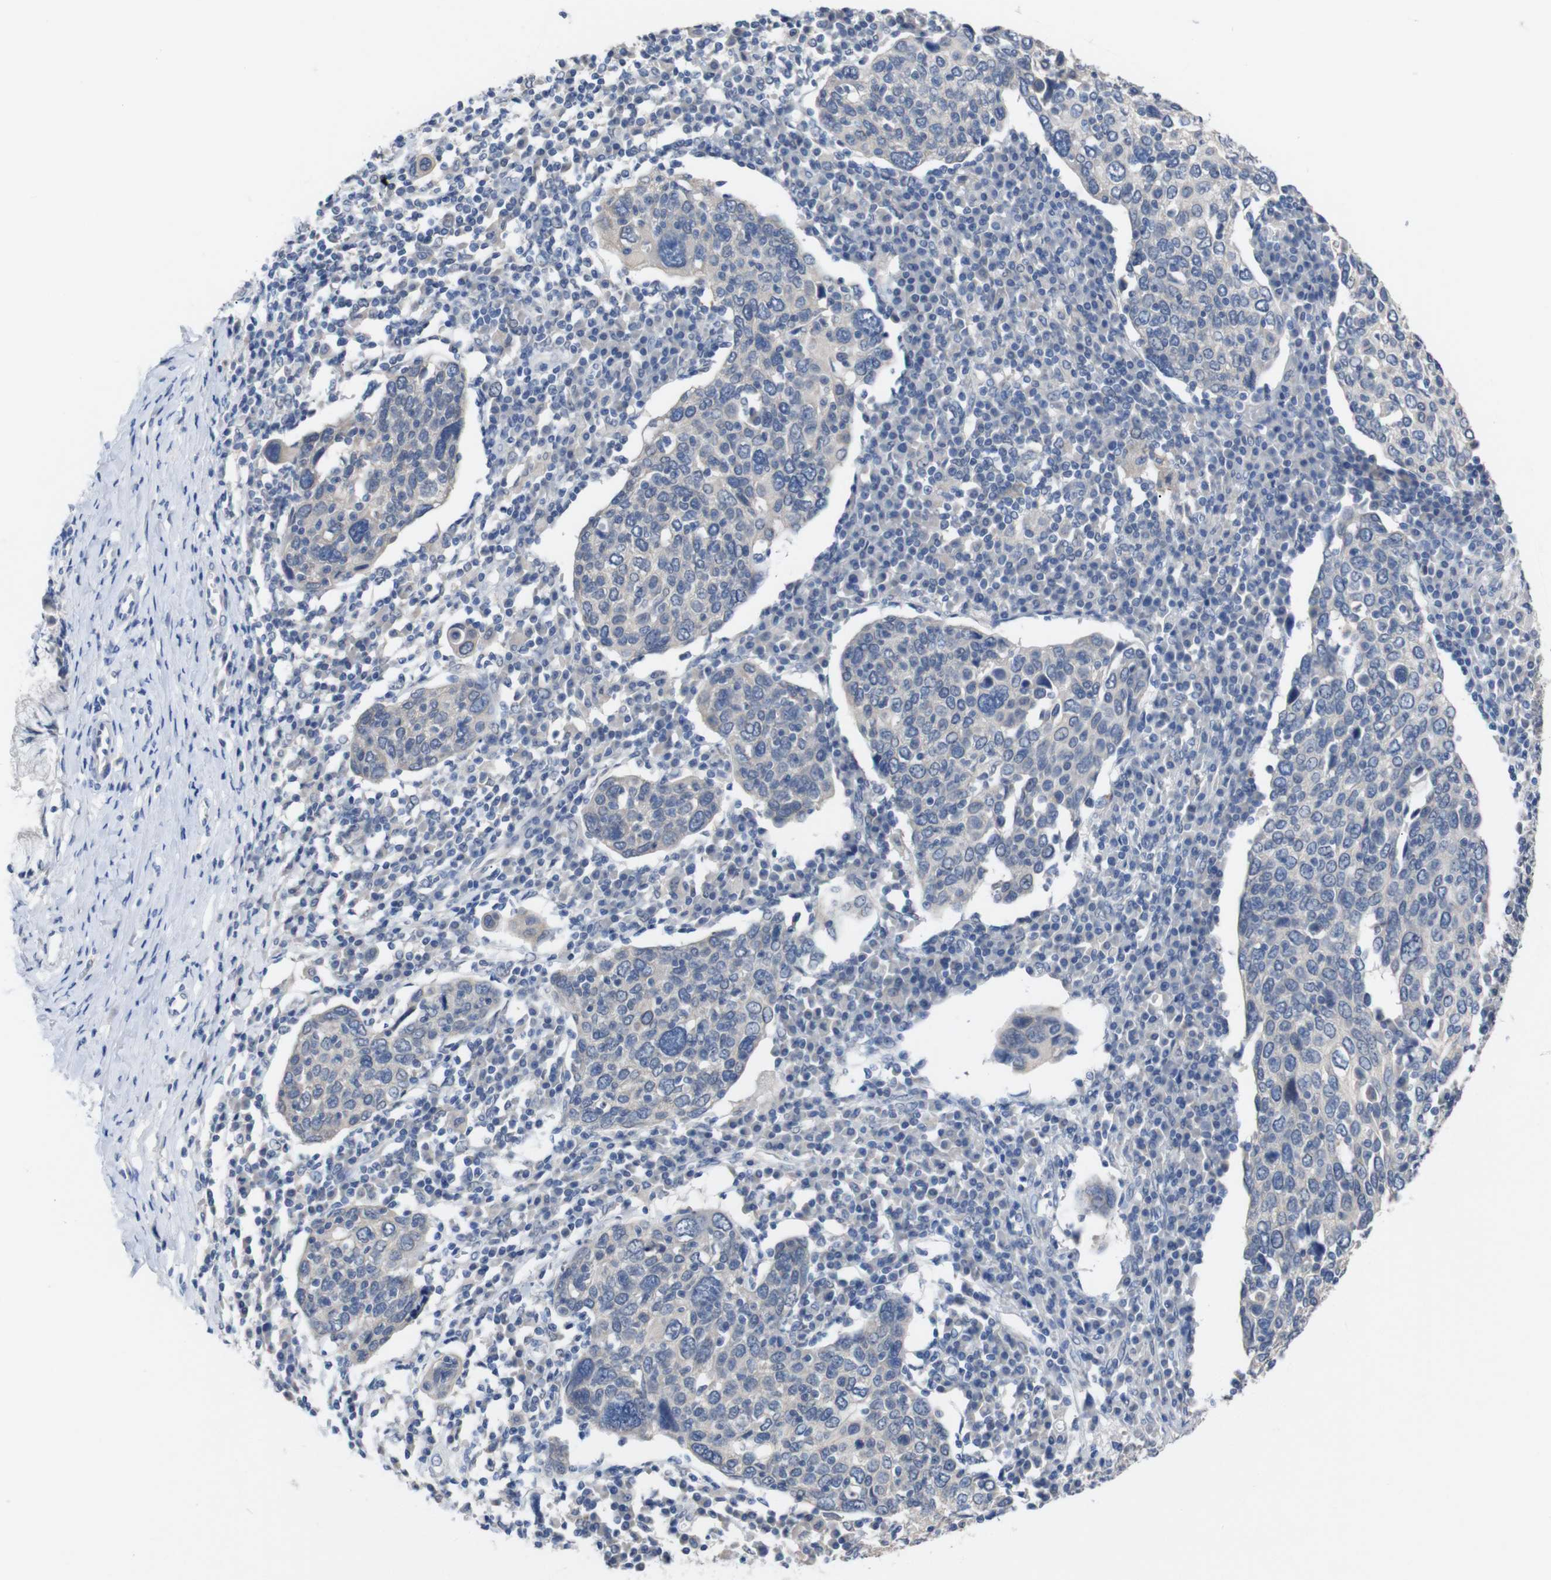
{"staining": {"intensity": "negative", "quantity": "none", "location": "none"}, "tissue": "cervical cancer", "cell_type": "Tumor cells", "image_type": "cancer", "snomed": [{"axis": "morphology", "description": "Squamous cell carcinoma, NOS"}, {"axis": "topography", "description": "Cervix"}], "caption": "Tumor cells show no significant protein expression in cervical cancer. (Brightfield microscopy of DAB (3,3'-diaminobenzidine) immunohistochemistry (IHC) at high magnification).", "gene": "HNF1A", "patient": {"sex": "female", "age": 40}}